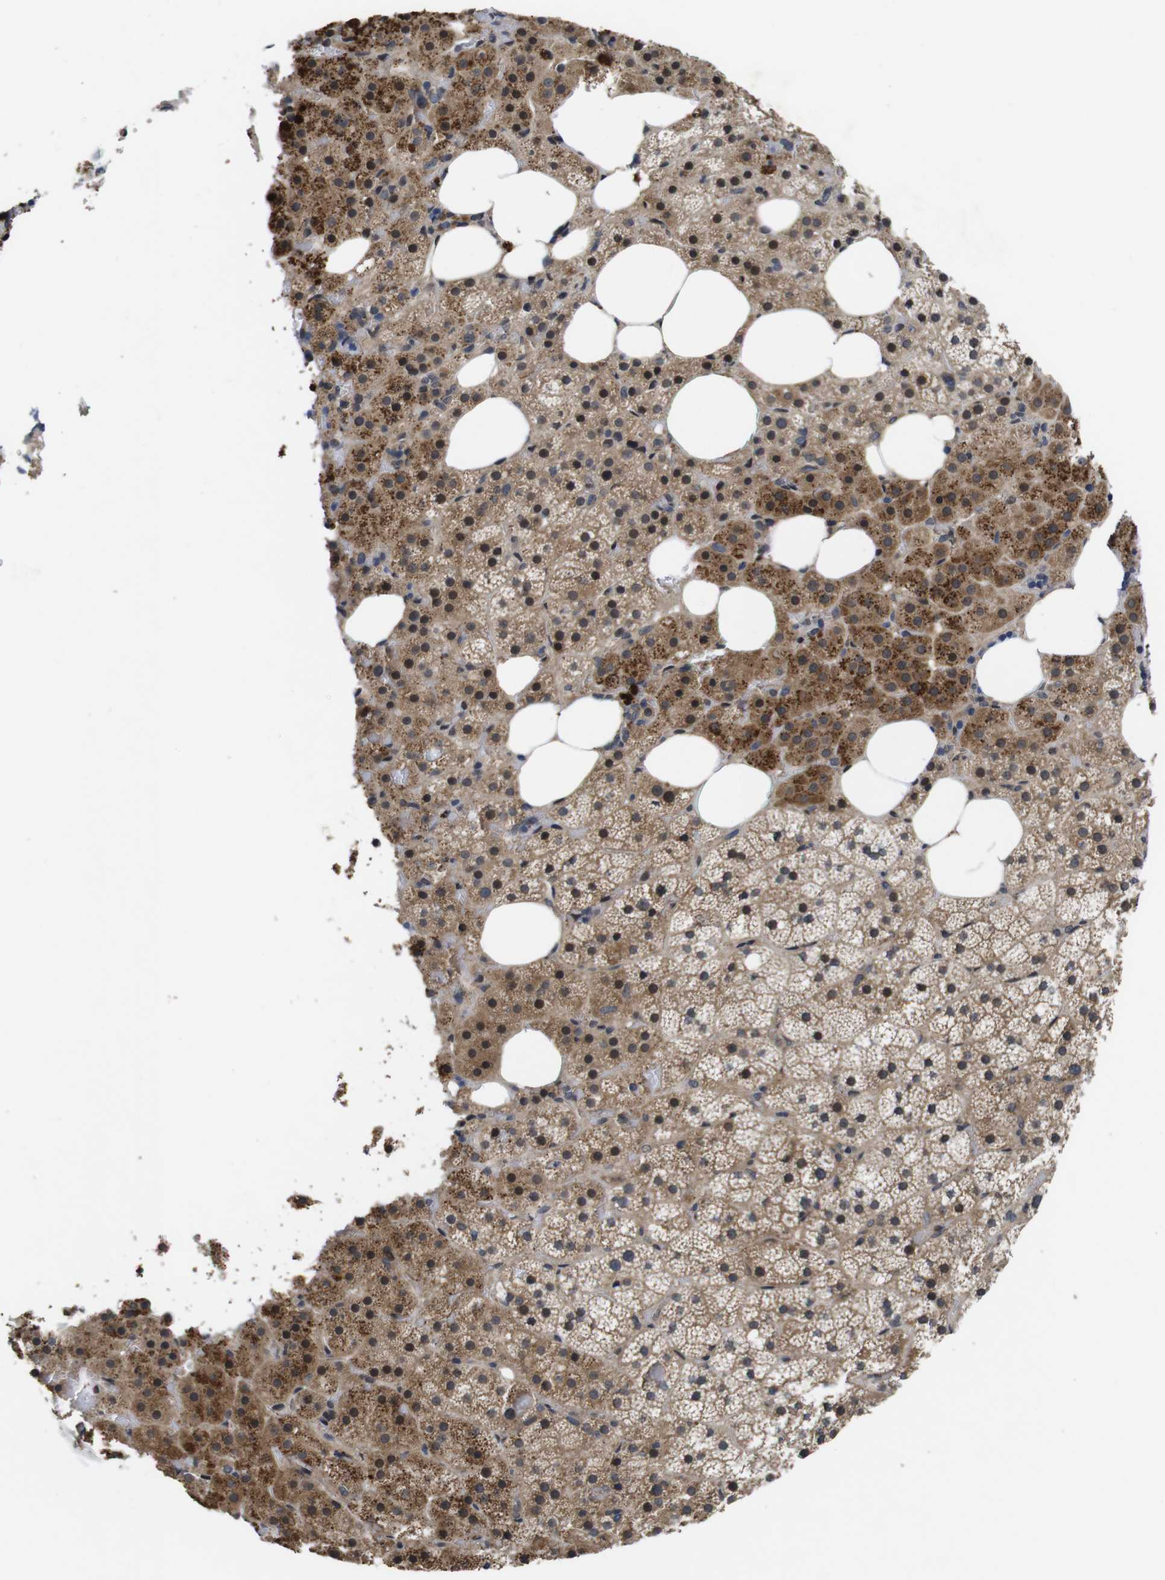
{"staining": {"intensity": "moderate", "quantity": ">75%", "location": "cytoplasmic/membranous,nuclear"}, "tissue": "adrenal gland", "cell_type": "Glandular cells", "image_type": "normal", "snomed": [{"axis": "morphology", "description": "Normal tissue, NOS"}, {"axis": "topography", "description": "Adrenal gland"}], "caption": "Adrenal gland stained for a protein (brown) demonstrates moderate cytoplasmic/membranous,nuclear positive positivity in approximately >75% of glandular cells.", "gene": "ZBTB46", "patient": {"sex": "female", "age": 59}}